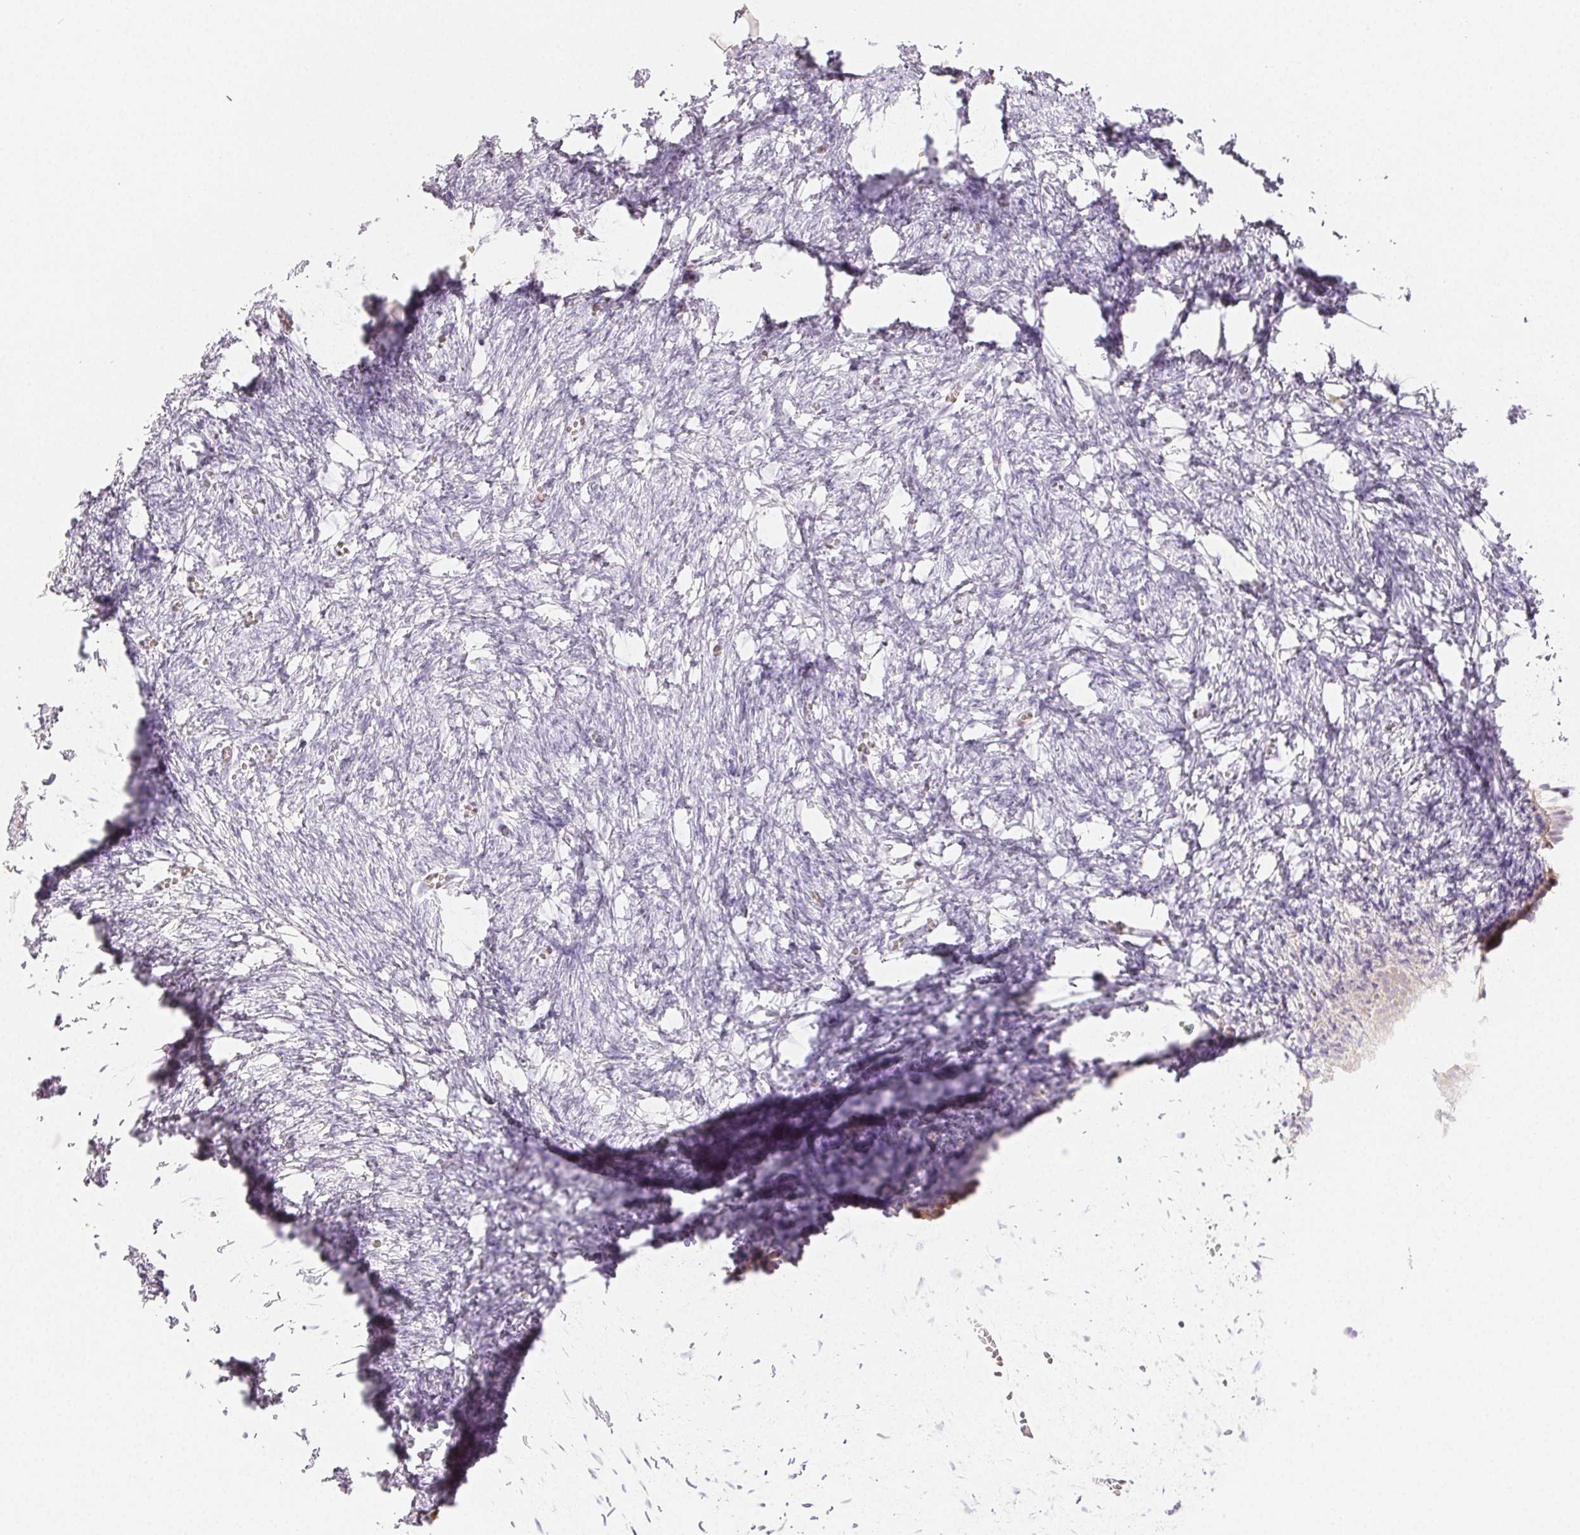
{"staining": {"intensity": "weak", "quantity": "<25%", "location": "cytoplasmic/membranous"}, "tissue": "ovary", "cell_type": "Follicle cells", "image_type": "normal", "snomed": [{"axis": "morphology", "description": "Normal tissue, NOS"}, {"axis": "topography", "description": "Ovary"}], "caption": "Benign ovary was stained to show a protein in brown. There is no significant expression in follicle cells.", "gene": "ACVR1B", "patient": {"sex": "female", "age": 41}}